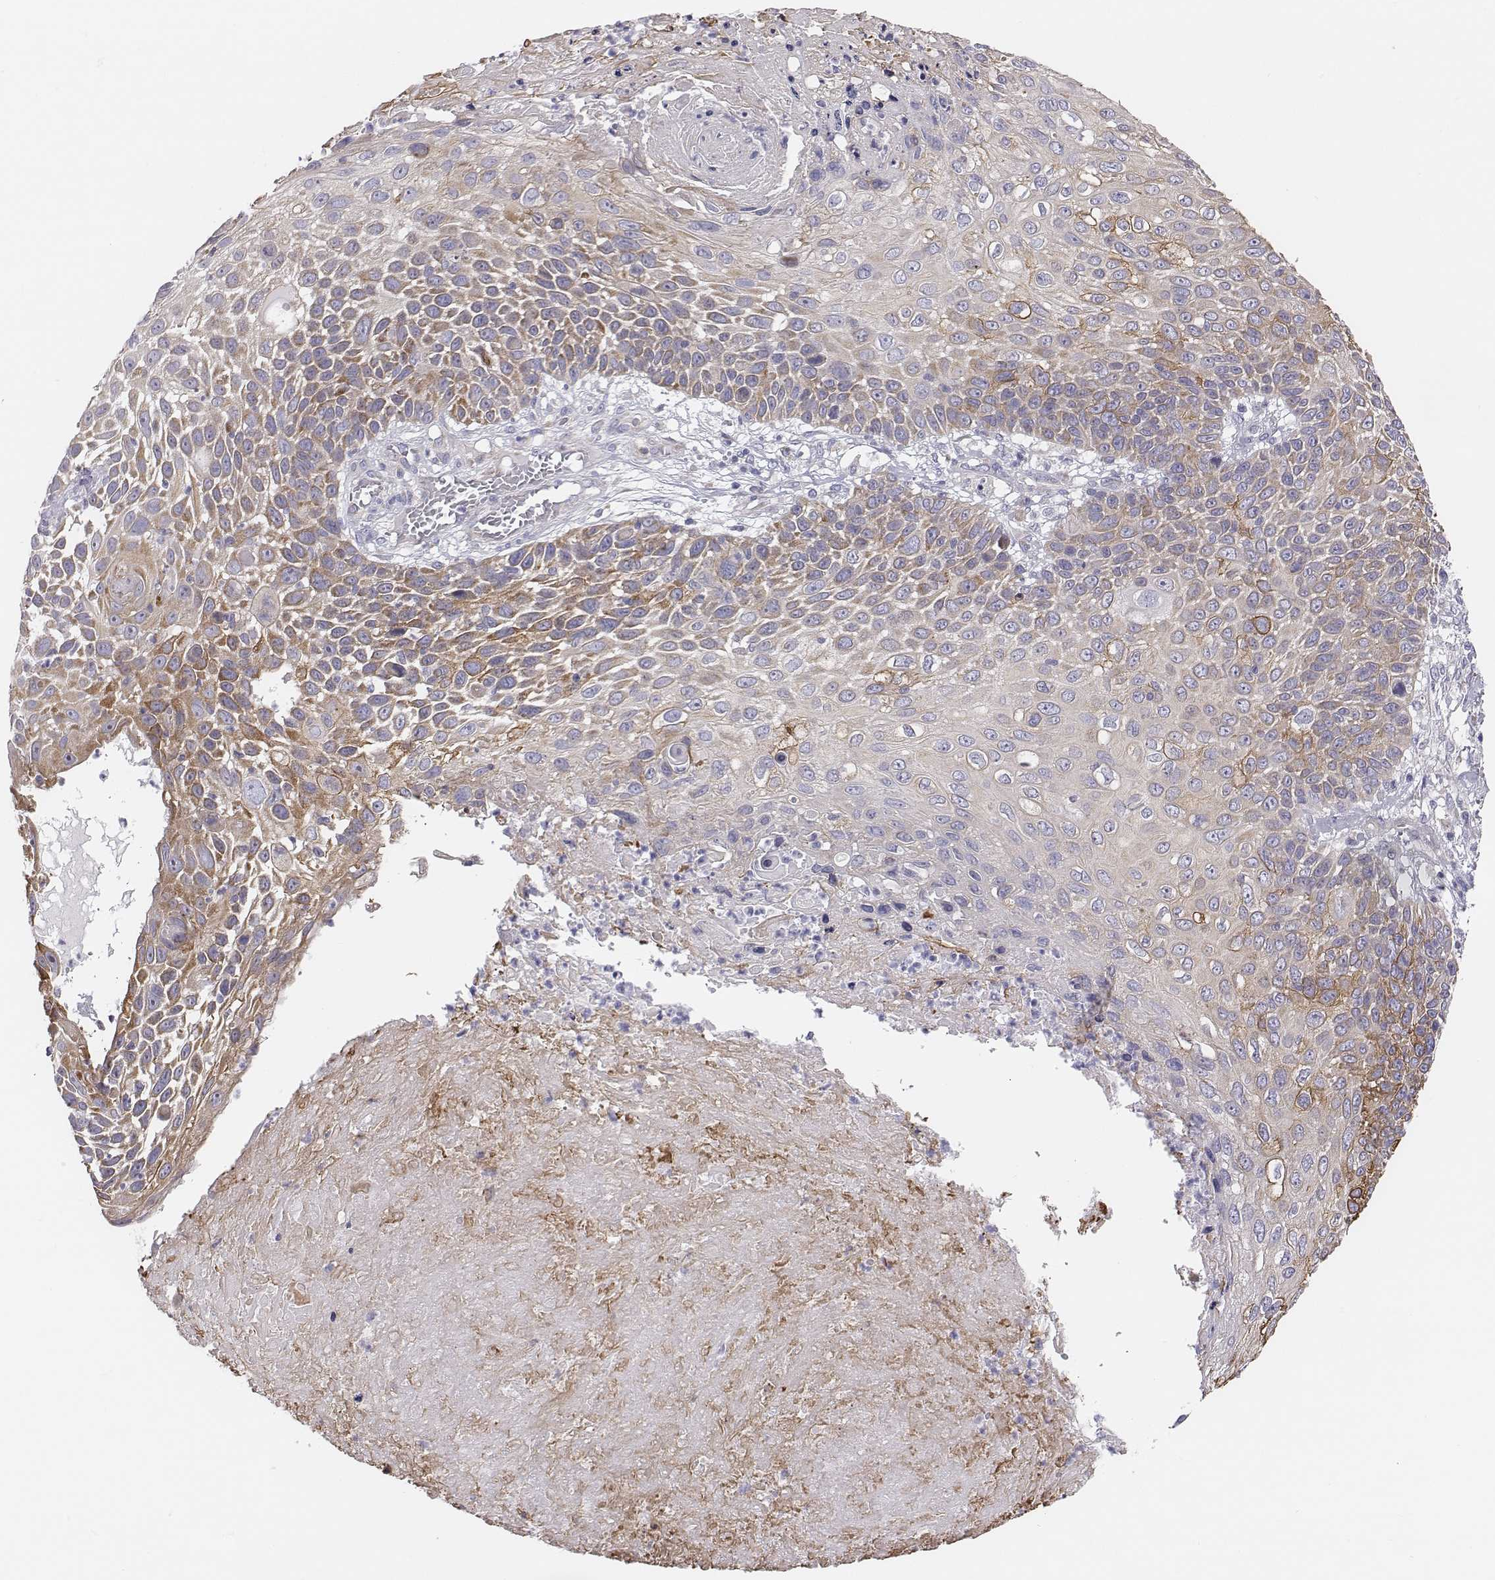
{"staining": {"intensity": "moderate", "quantity": "<25%", "location": "cytoplasmic/membranous"}, "tissue": "skin cancer", "cell_type": "Tumor cells", "image_type": "cancer", "snomed": [{"axis": "morphology", "description": "Squamous cell carcinoma, NOS"}, {"axis": "topography", "description": "Skin"}], "caption": "Skin cancer (squamous cell carcinoma) was stained to show a protein in brown. There is low levels of moderate cytoplasmic/membranous expression in approximately <25% of tumor cells. Immunohistochemistry stains the protein in brown and the nuclei are stained blue.", "gene": "CHST14", "patient": {"sex": "male", "age": 92}}